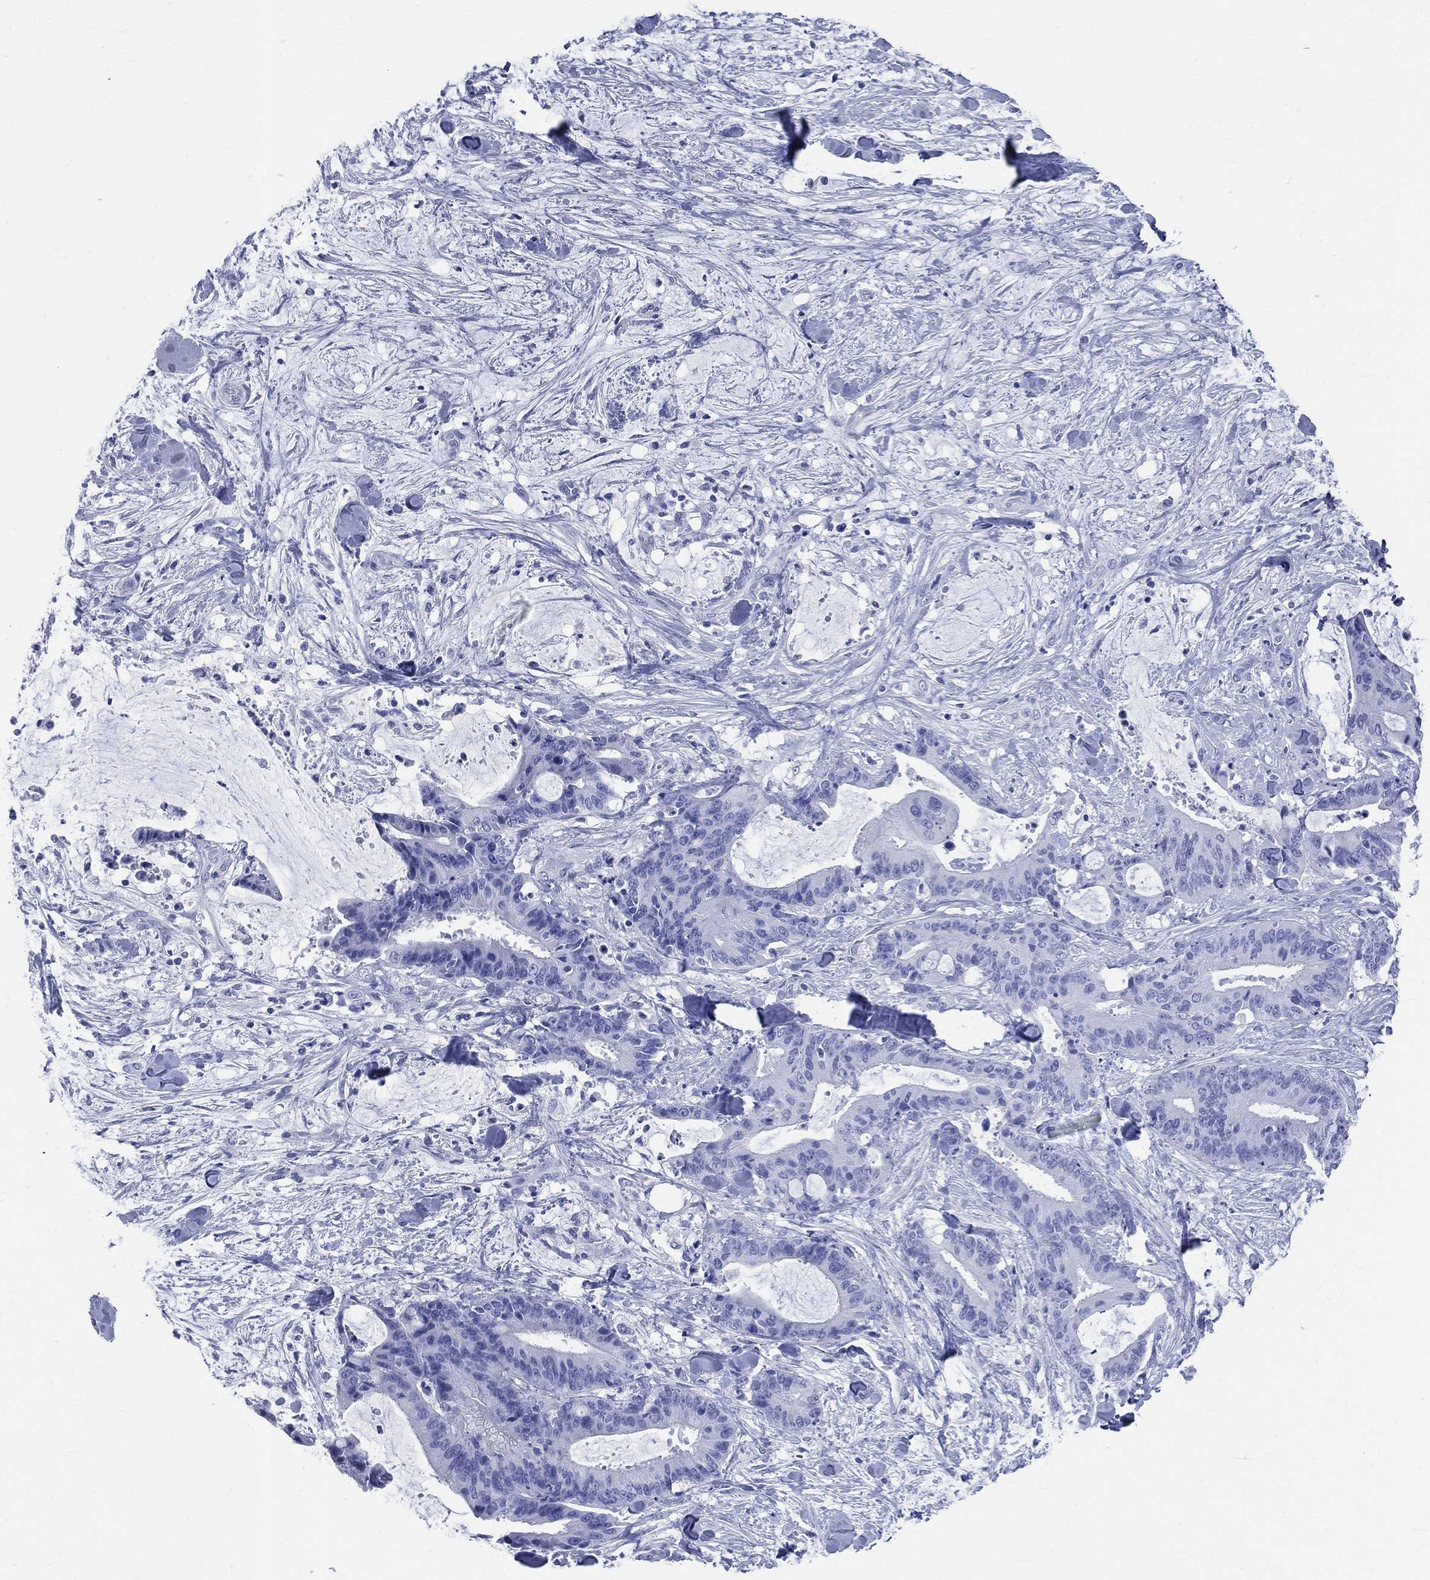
{"staining": {"intensity": "negative", "quantity": "none", "location": "none"}, "tissue": "liver cancer", "cell_type": "Tumor cells", "image_type": "cancer", "snomed": [{"axis": "morphology", "description": "Cholangiocarcinoma"}, {"axis": "topography", "description": "Liver"}], "caption": "This is an IHC photomicrograph of human liver cancer (cholangiocarcinoma). There is no expression in tumor cells.", "gene": "SYP", "patient": {"sex": "female", "age": 73}}